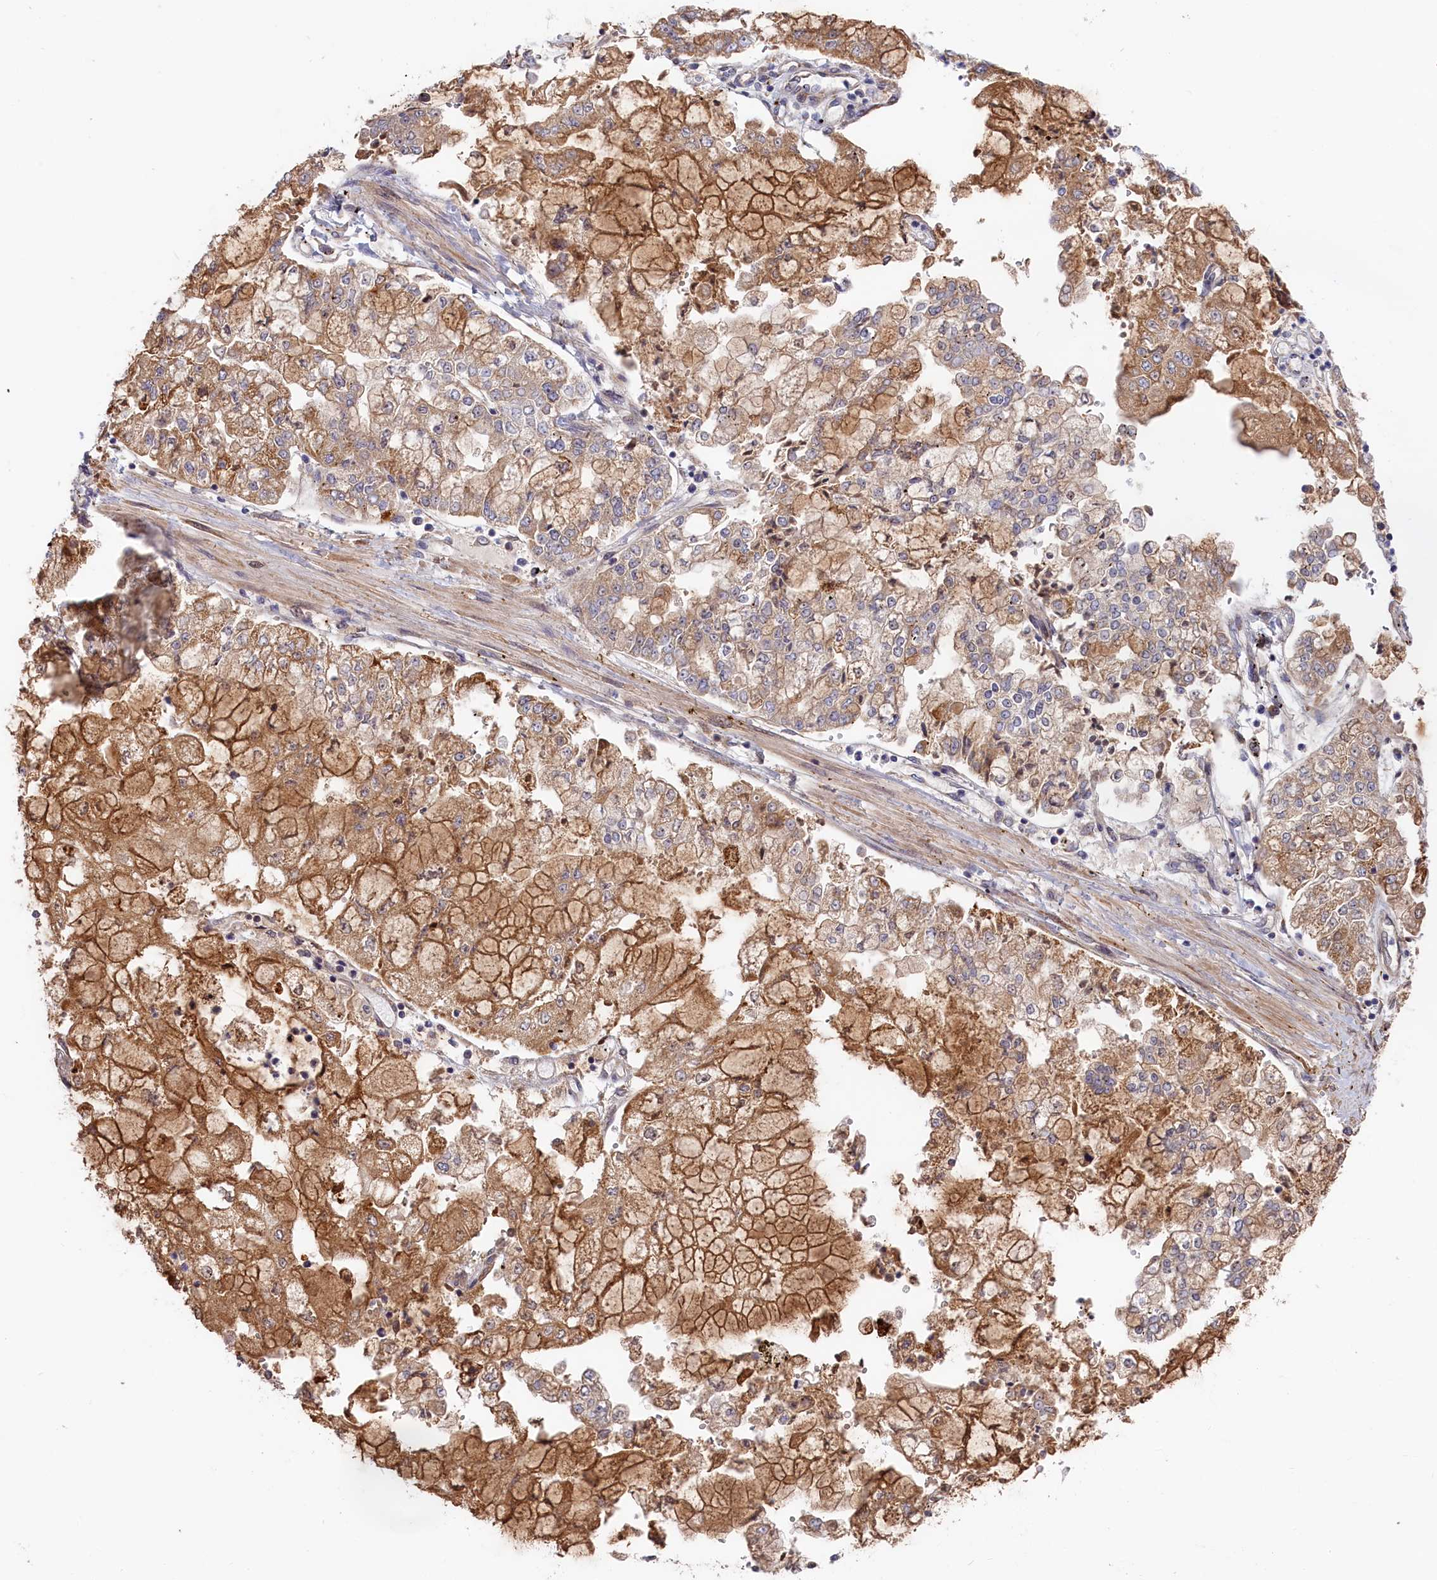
{"staining": {"intensity": "moderate", "quantity": ">75%", "location": "cytoplasmic/membranous"}, "tissue": "stomach cancer", "cell_type": "Tumor cells", "image_type": "cancer", "snomed": [{"axis": "morphology", "description": "Adenocarcinoma, NOS"}, {"axis": "topography", "description": "Stomach"}], "caption": "A micrograph of human stomach cancer stained for a protein demonstrates moderate cytoplasmic/membranous brown staining in tumor cells.", "gene": "CEP44", "patient": {"sex": "male", "age": 76}}